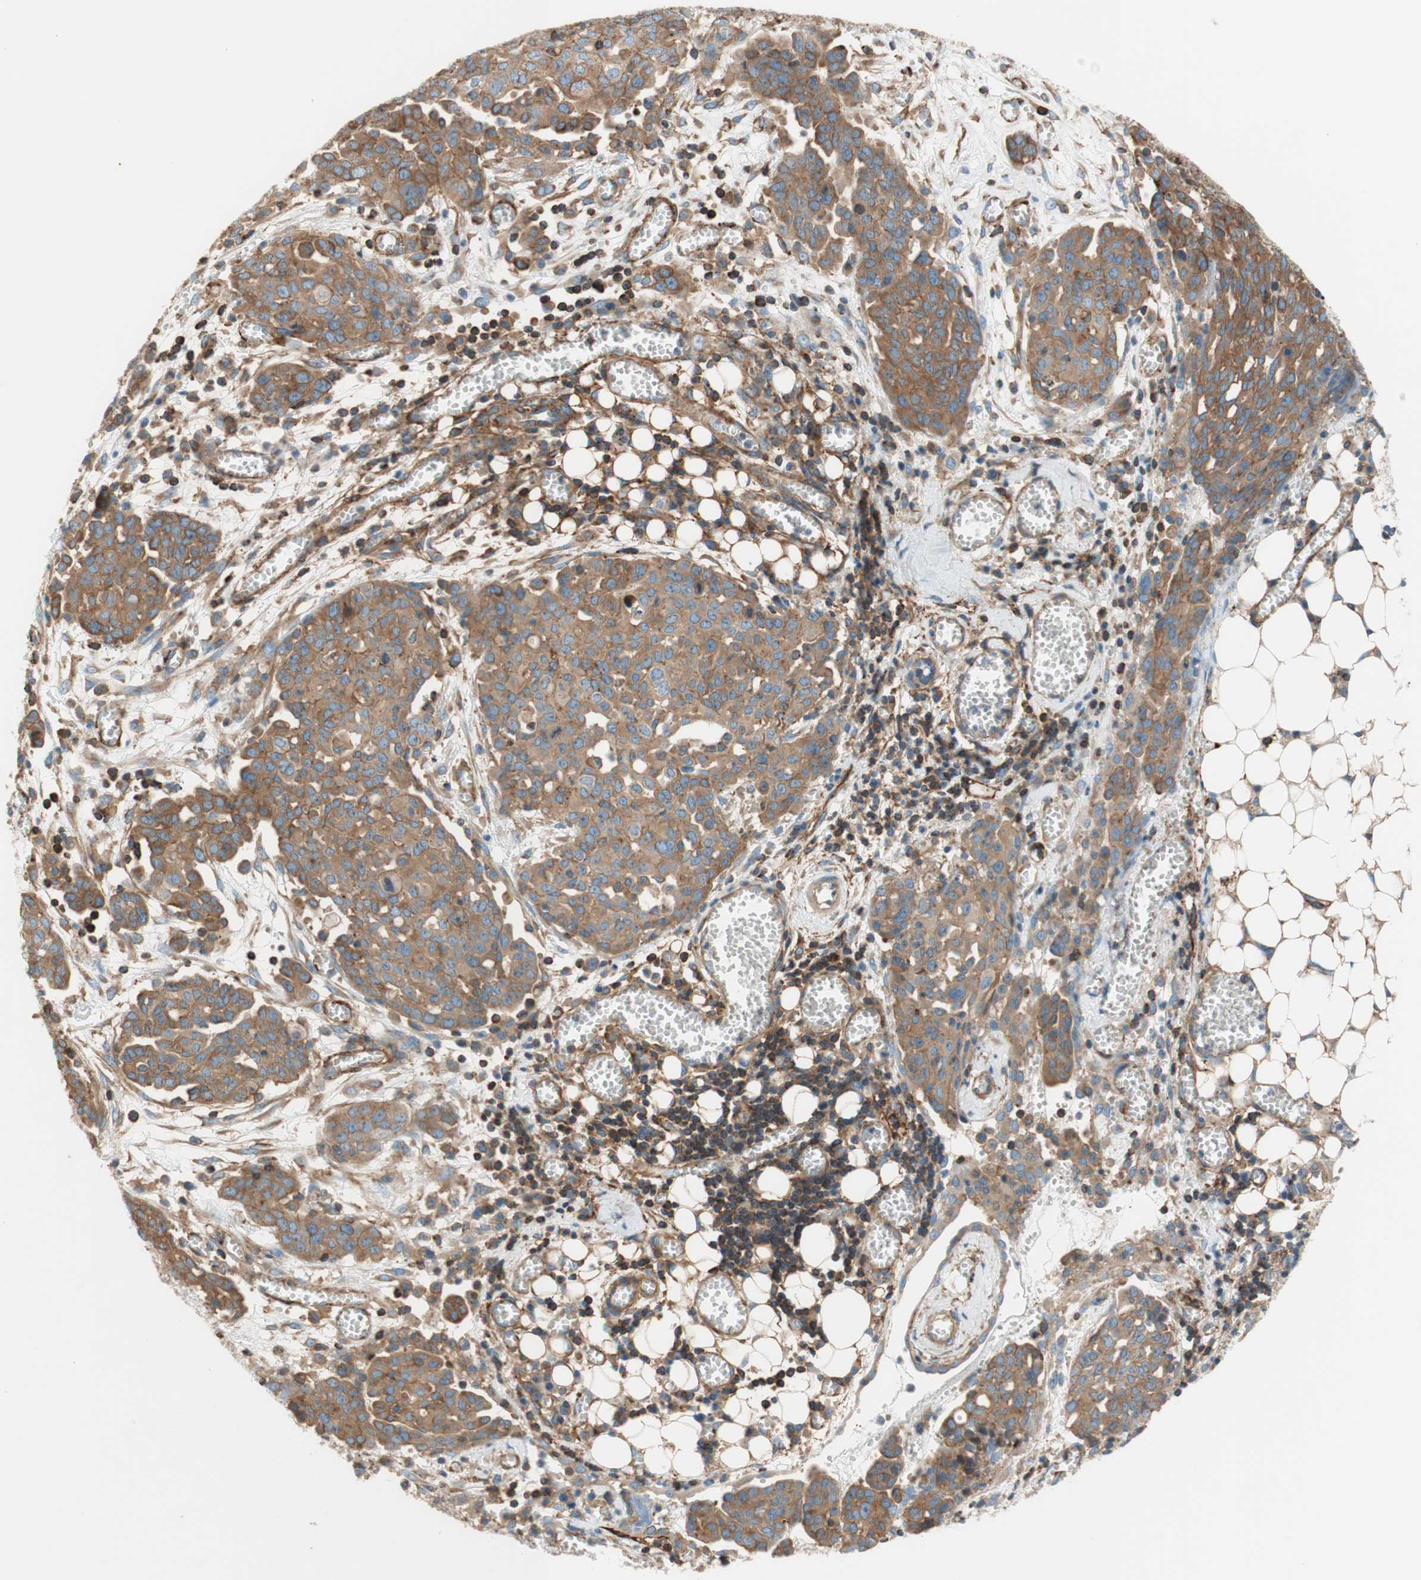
{"staining": {"intensity": "moderate", "quantity": ">75%", "location": "cytoplasmic/membranous"}, "tissue": "ovarian cancer", "cell_type": "Tumor cells", "image_type": "cancer", "snomed": [{"axis": "morphology", "description": "Cystadenocarcinoma, serous, NOS"}, {"axis": "topography", "description": "Soft tissue"}, {"axis": "topography", "description": "Ovary"}], "caption": "Ovarian serous cystadenocarcinoma was stained to show a protein in brown. There is medium levels of moderate cytoplasmic/membranous positivity in about >75% of tumor cells.", "gene": "VPS26A", "patient": {"sex": "female", "age": 57}}